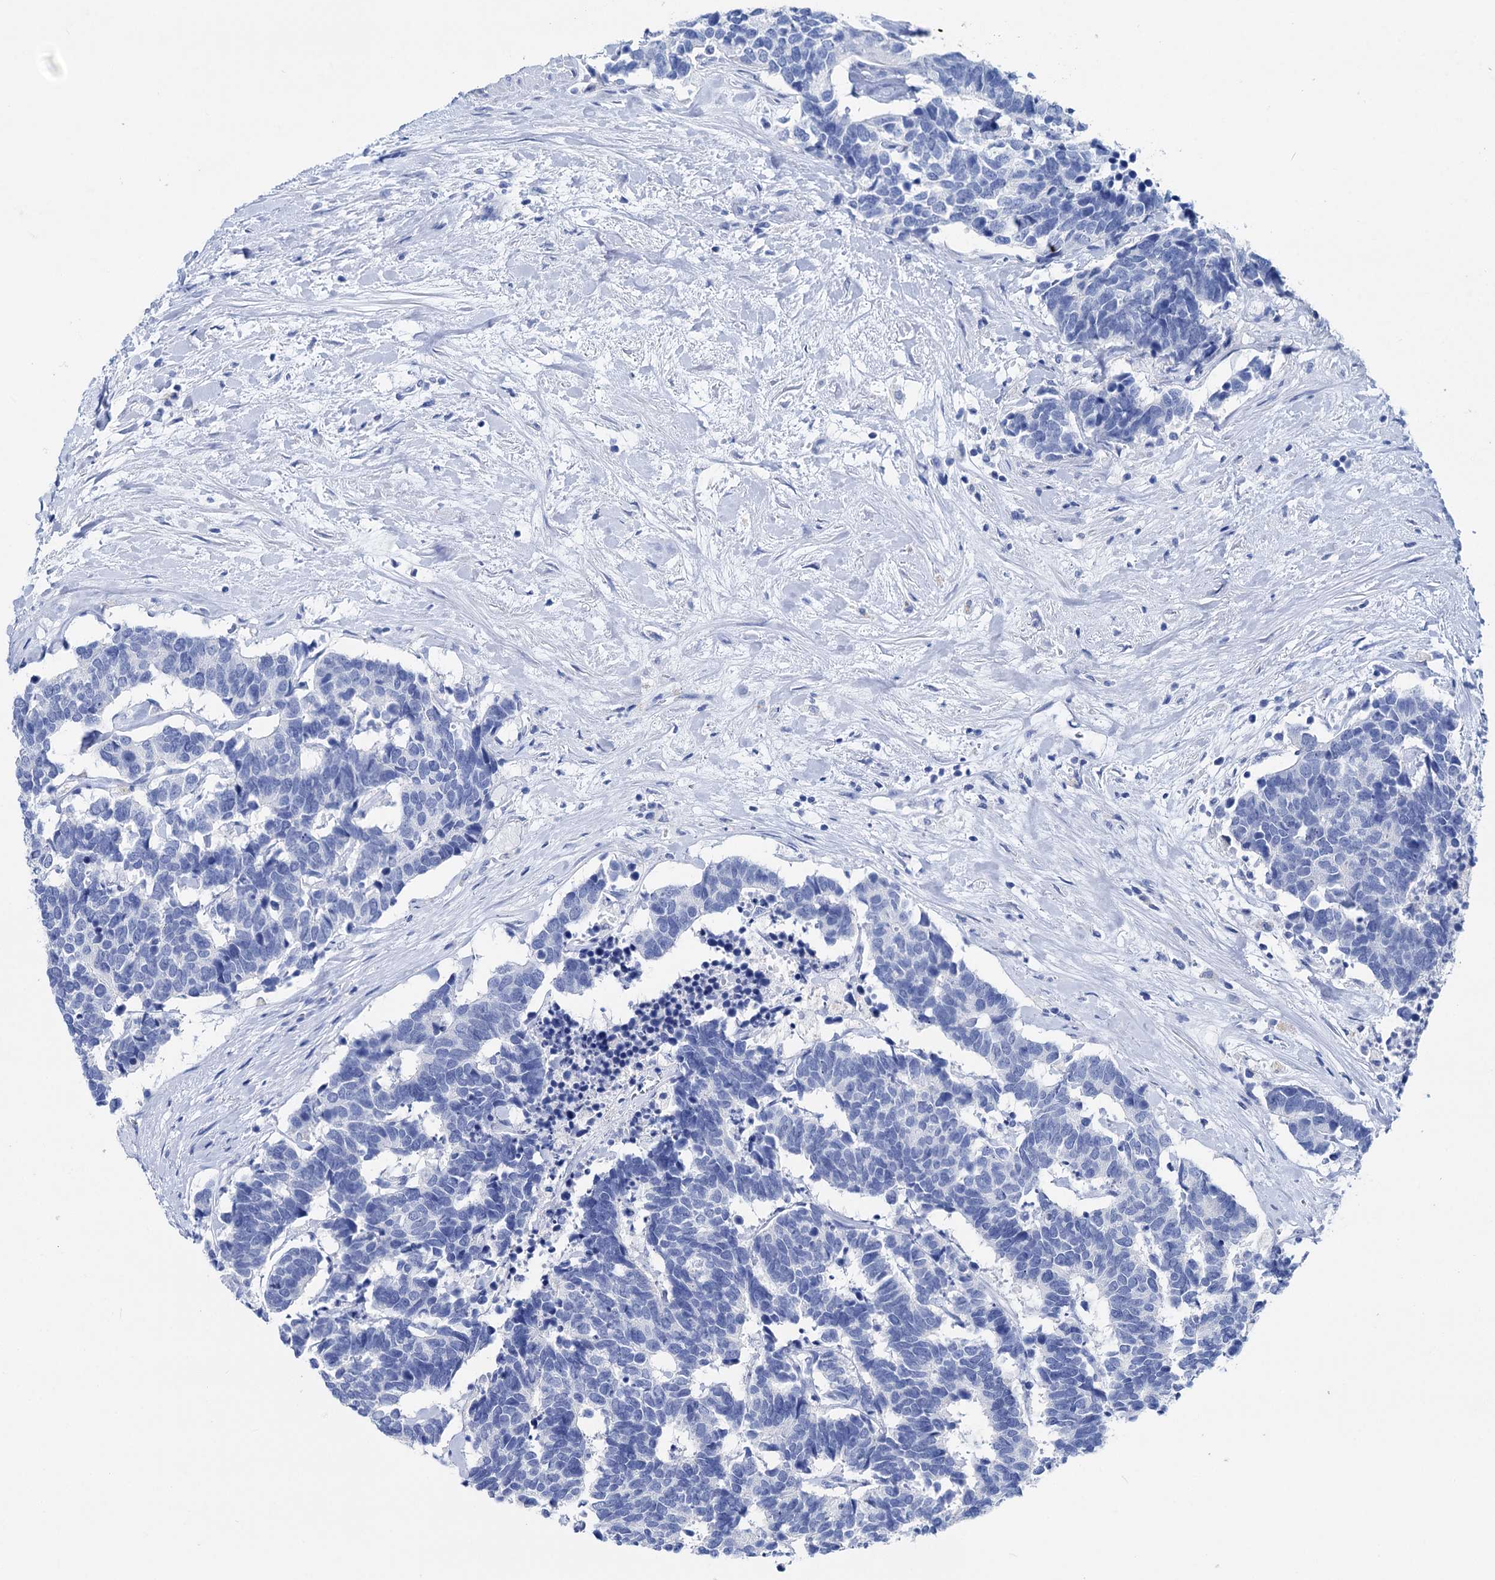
{"staining": {"intensity": "negative", "quantity": "none", "location": "none"}, "tissue": "carcinoid", "cell_type": "Tumor cells", "image_type": "cancer", "snomed": [{"axis": "morphology", "description": "Carcinoma, NOS"}, {"axis": "morphology", "description": "Carcinoid, malignant, NOS"}, {"axis": "topography", "description": "Urinary bladder"}], "caption": "Tumor cells are negative for brown protein staining in carcinoma.", "gene": "BRINP1", "patient": {"sex": "male", "age": 57}}